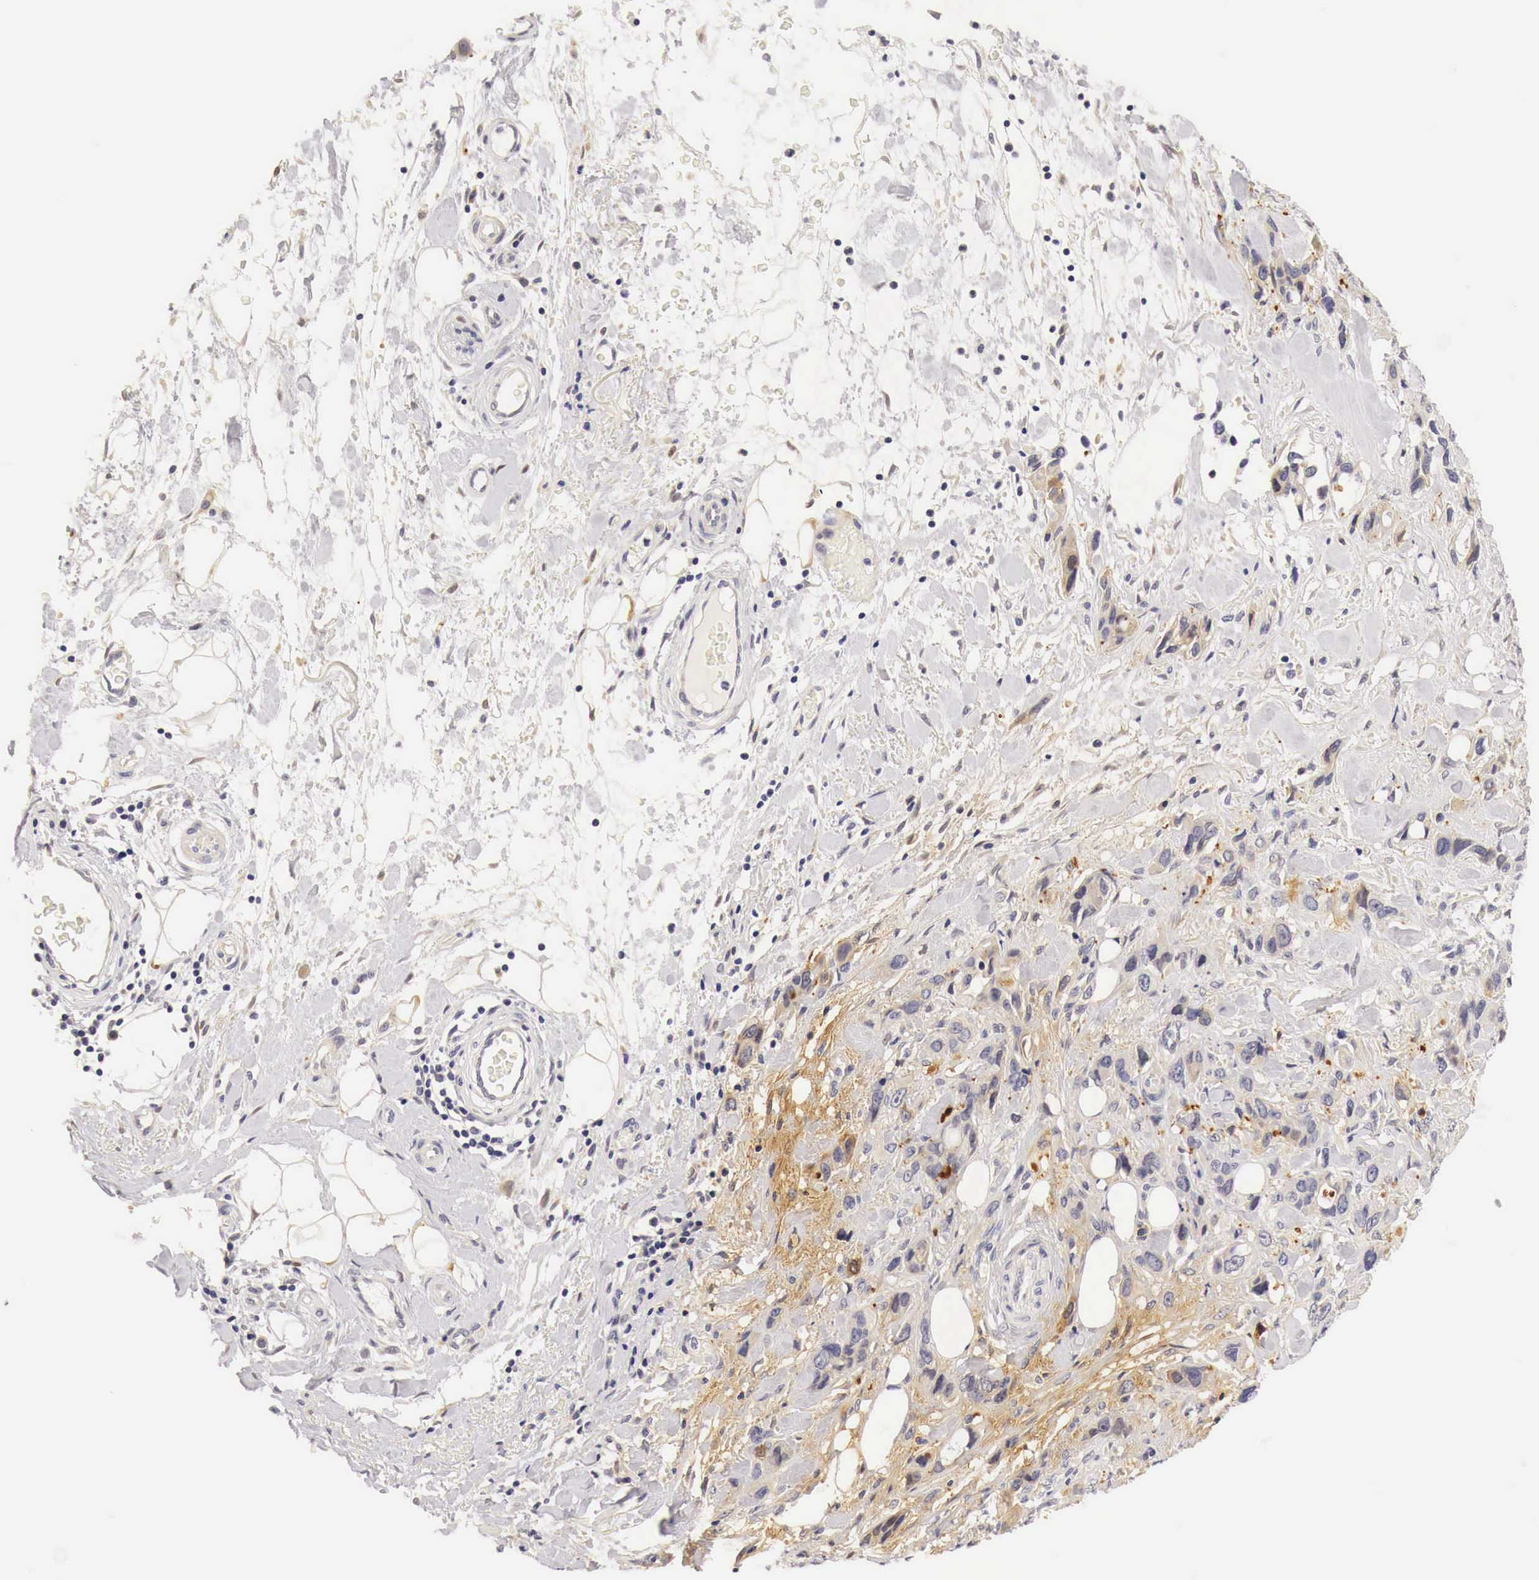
{"staining": {"intensity": "weak", "quantity": "25%-75%", "location": "cytoplasmic/membranous"}, "tissue": "stomach cancer", "cell_type": "Tumor cells", "image_type": "cancer", "snomed": [{"axis": "morphology", "description": "Adenocarcinoma, NOS"}, {"axis": "topography", "description": "Stomach, upper"}], "caption": "Immunohistochemistry (IHC) (DAB) staining of human stomach cancer demonstrates weak cytoplasmic/membranous protein staining in approximately 25%-75% of tumor cells.", "gene": "CASP3", "patient": {"sex": "male", "age": 47}}